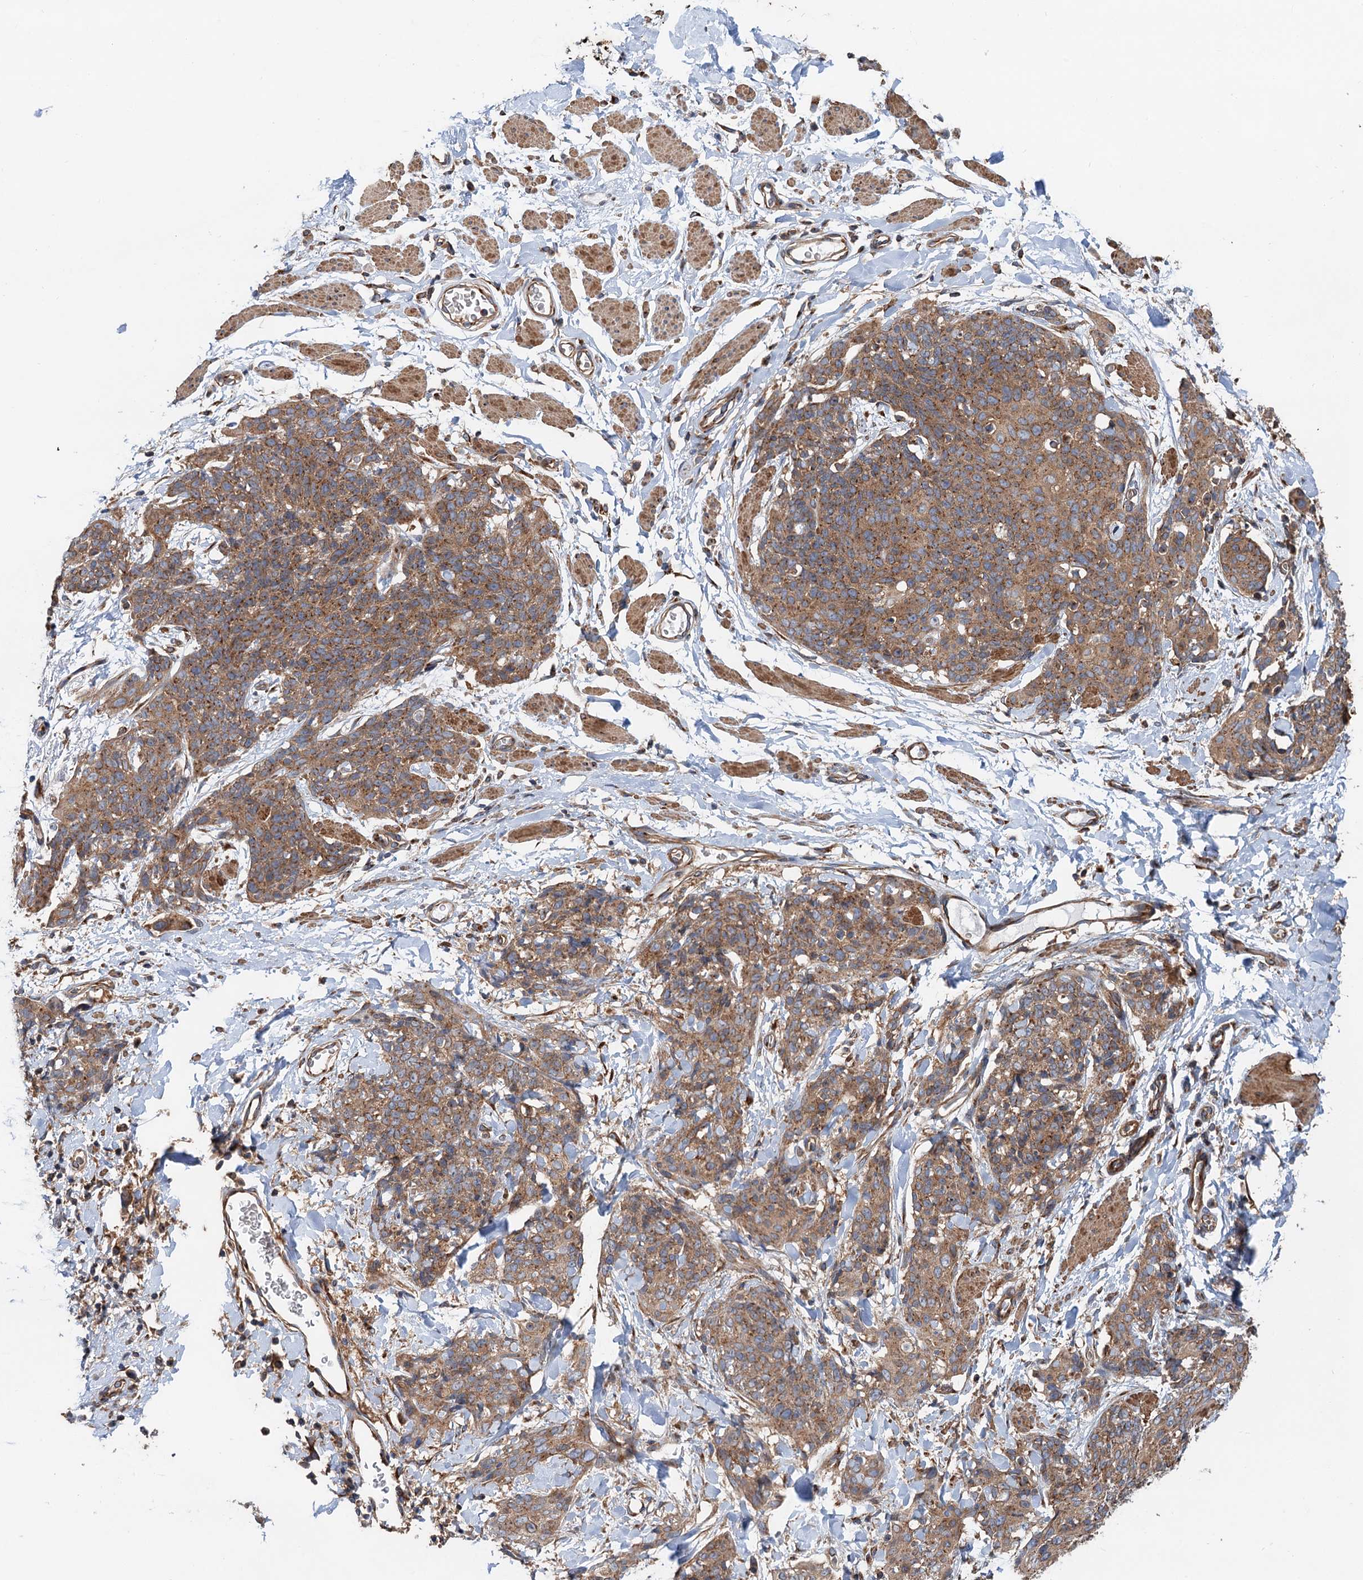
{"staining": {"intensity": "moderate", "quantity": ">75%", "location": "cytoplasmic/membranous"}, "tissue": "skin cancer", "cell_type": "Tumor cells", "image_type": "cancer", "snomed": [{"axis": "morphology", "description": "Squamous cell carcinoma, NOS"}, {"axis": "topography", "description": "Skin"}, {"axis": "topography", "description": "Vulva"}], "caption": "Moderate cytoplasmic/membranous protein positivity is seen in approximately >75% of tumor cells in squamous cell carcinoma (skin).", "gene": "ANKRD26", "patient": {"sex": "female", "age": 85}}